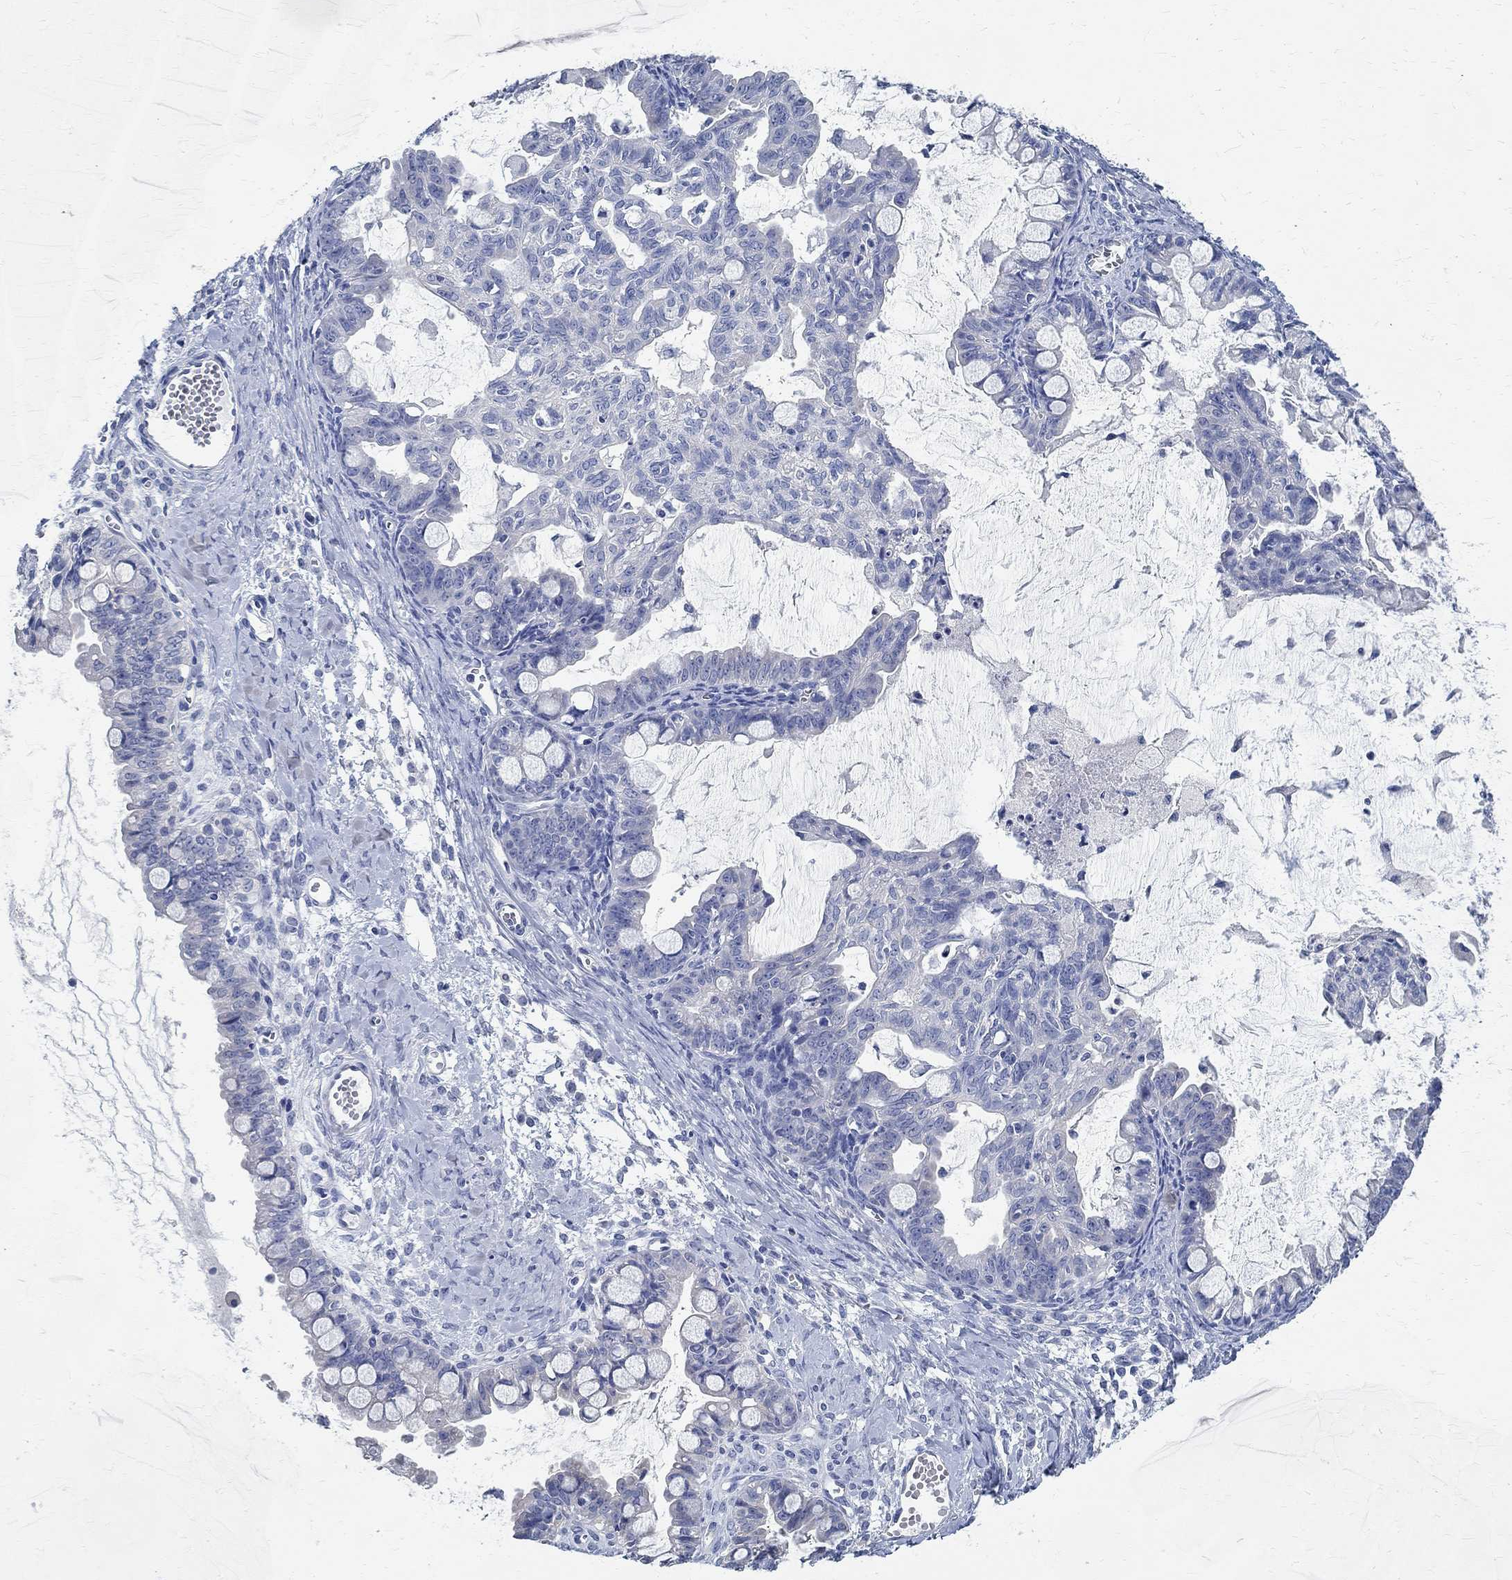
{"staining": {"intensity": "negative", "quantity": "none", "location": "none"}, "tissue": "ovarian cancer", "cell_type": "Tumor cells", "image_type": "cancer", "snomed": [{"axis": "morphology", "description": "Cystadenocarcinoma, mucinous, NOS"}, {"axis": "topography", "description": "Ovary"}], "caption": "Immunohistochemical staining of ovarian cancer (mucinous cystadenocarcinoma) displays no significant positivity in tumor cells.", "gene": "PRX", "patient": {"sex": "female", "age": 63}}